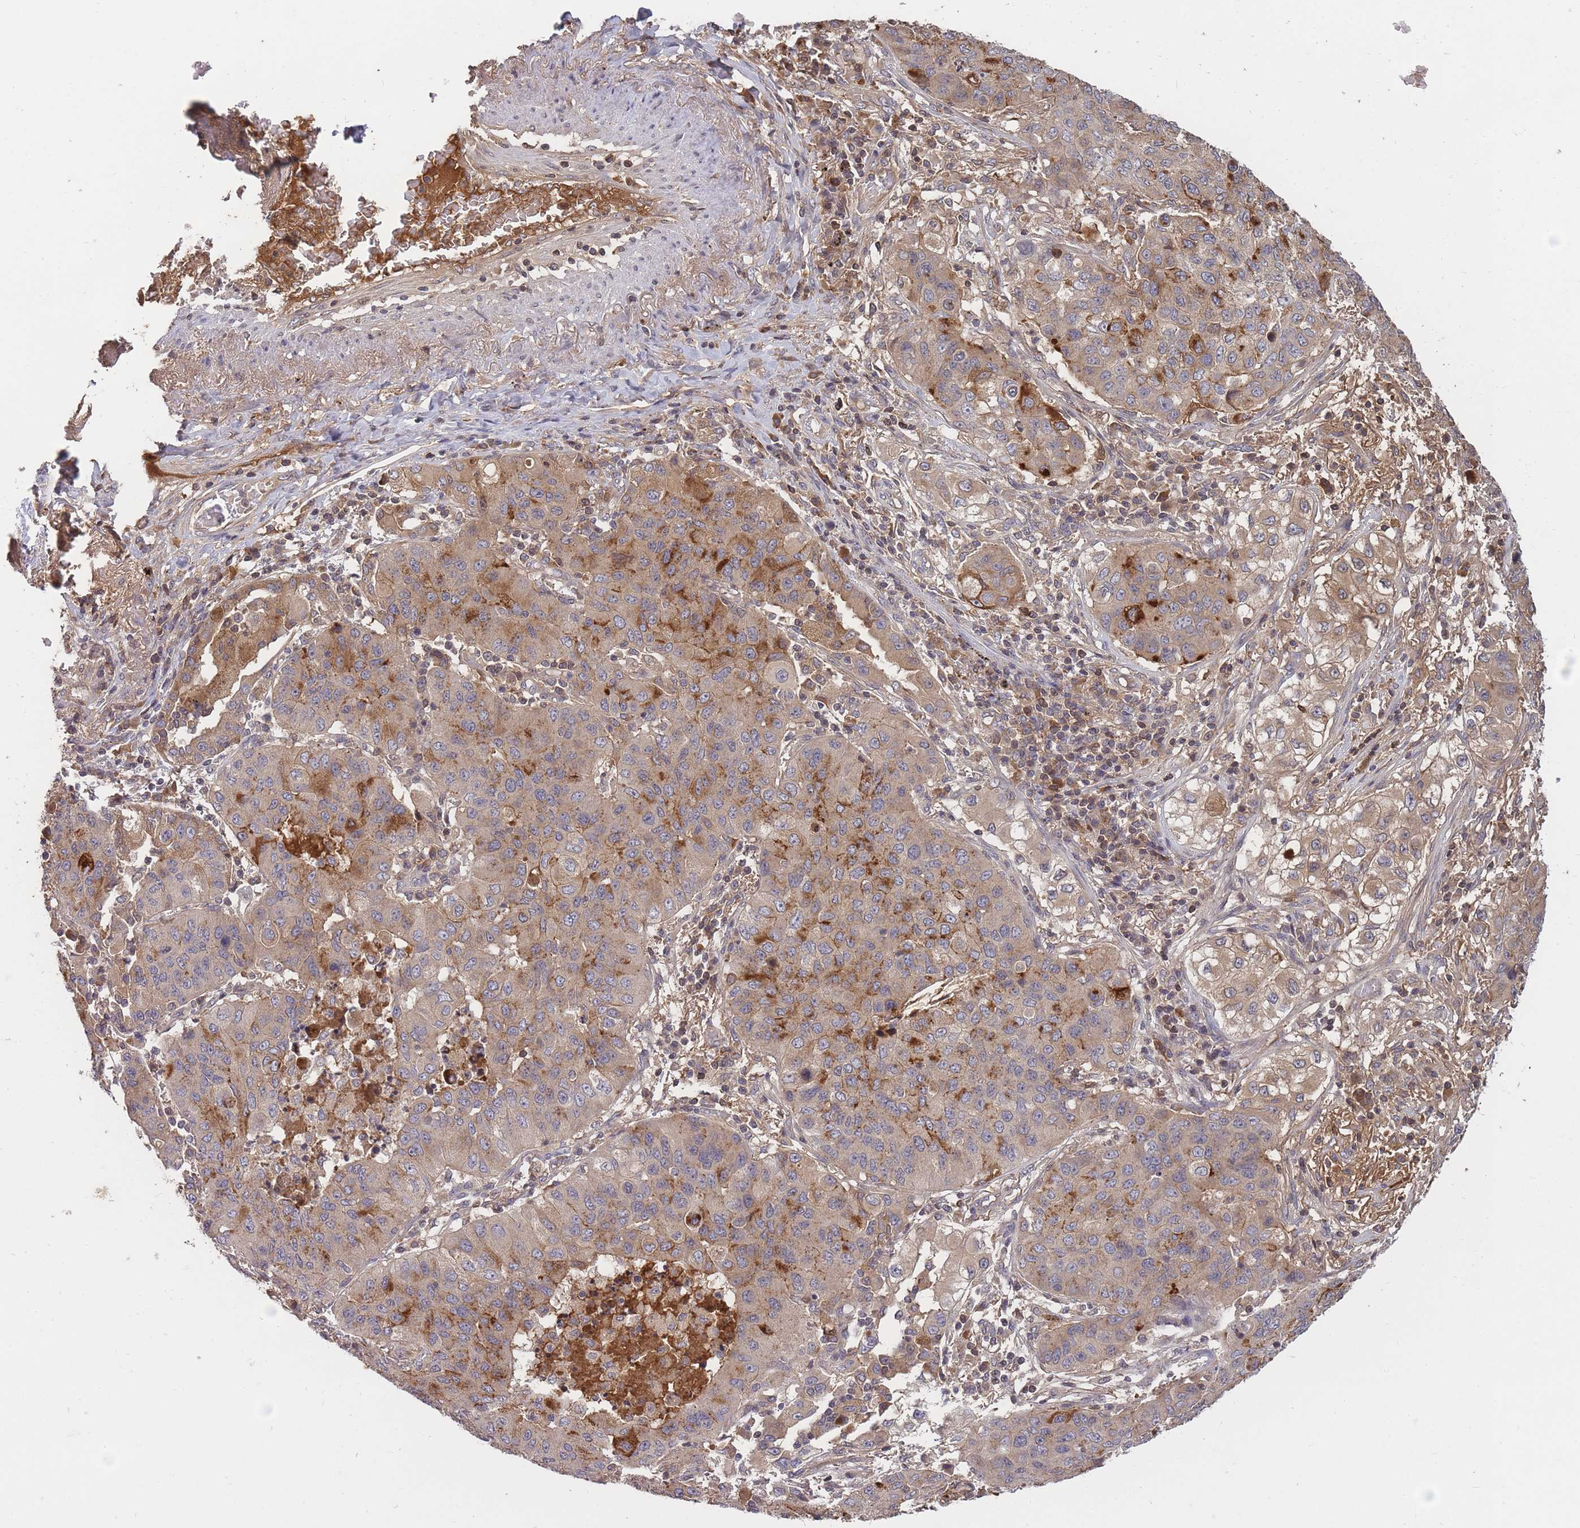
{"staining": {"intensity": "moderate", "quantity": ">75%", "location": "cytoplasmic/membranous"}, "tissue": "lung cancer", "cell_type": "Tumor cells", "image_type": "cancer", "snomed": [{"axis": "morphology", "description": "Squamous cell carcinoma, NOS"}, {"axis": "topography", "description": "Lung"}], "caption": "Protein expression analysis of lung cancer (squamous cell carcinoma) shows moderate cytoplasmic/membranous expression in about >75% of tumor cells. The staining is performed using DAB brown chromogen to label protein expression. The nuclei are counter-stained blue using hematoxylin.", "gene": "RALGDS", "patient": {"sex": "male", "age": 74}}